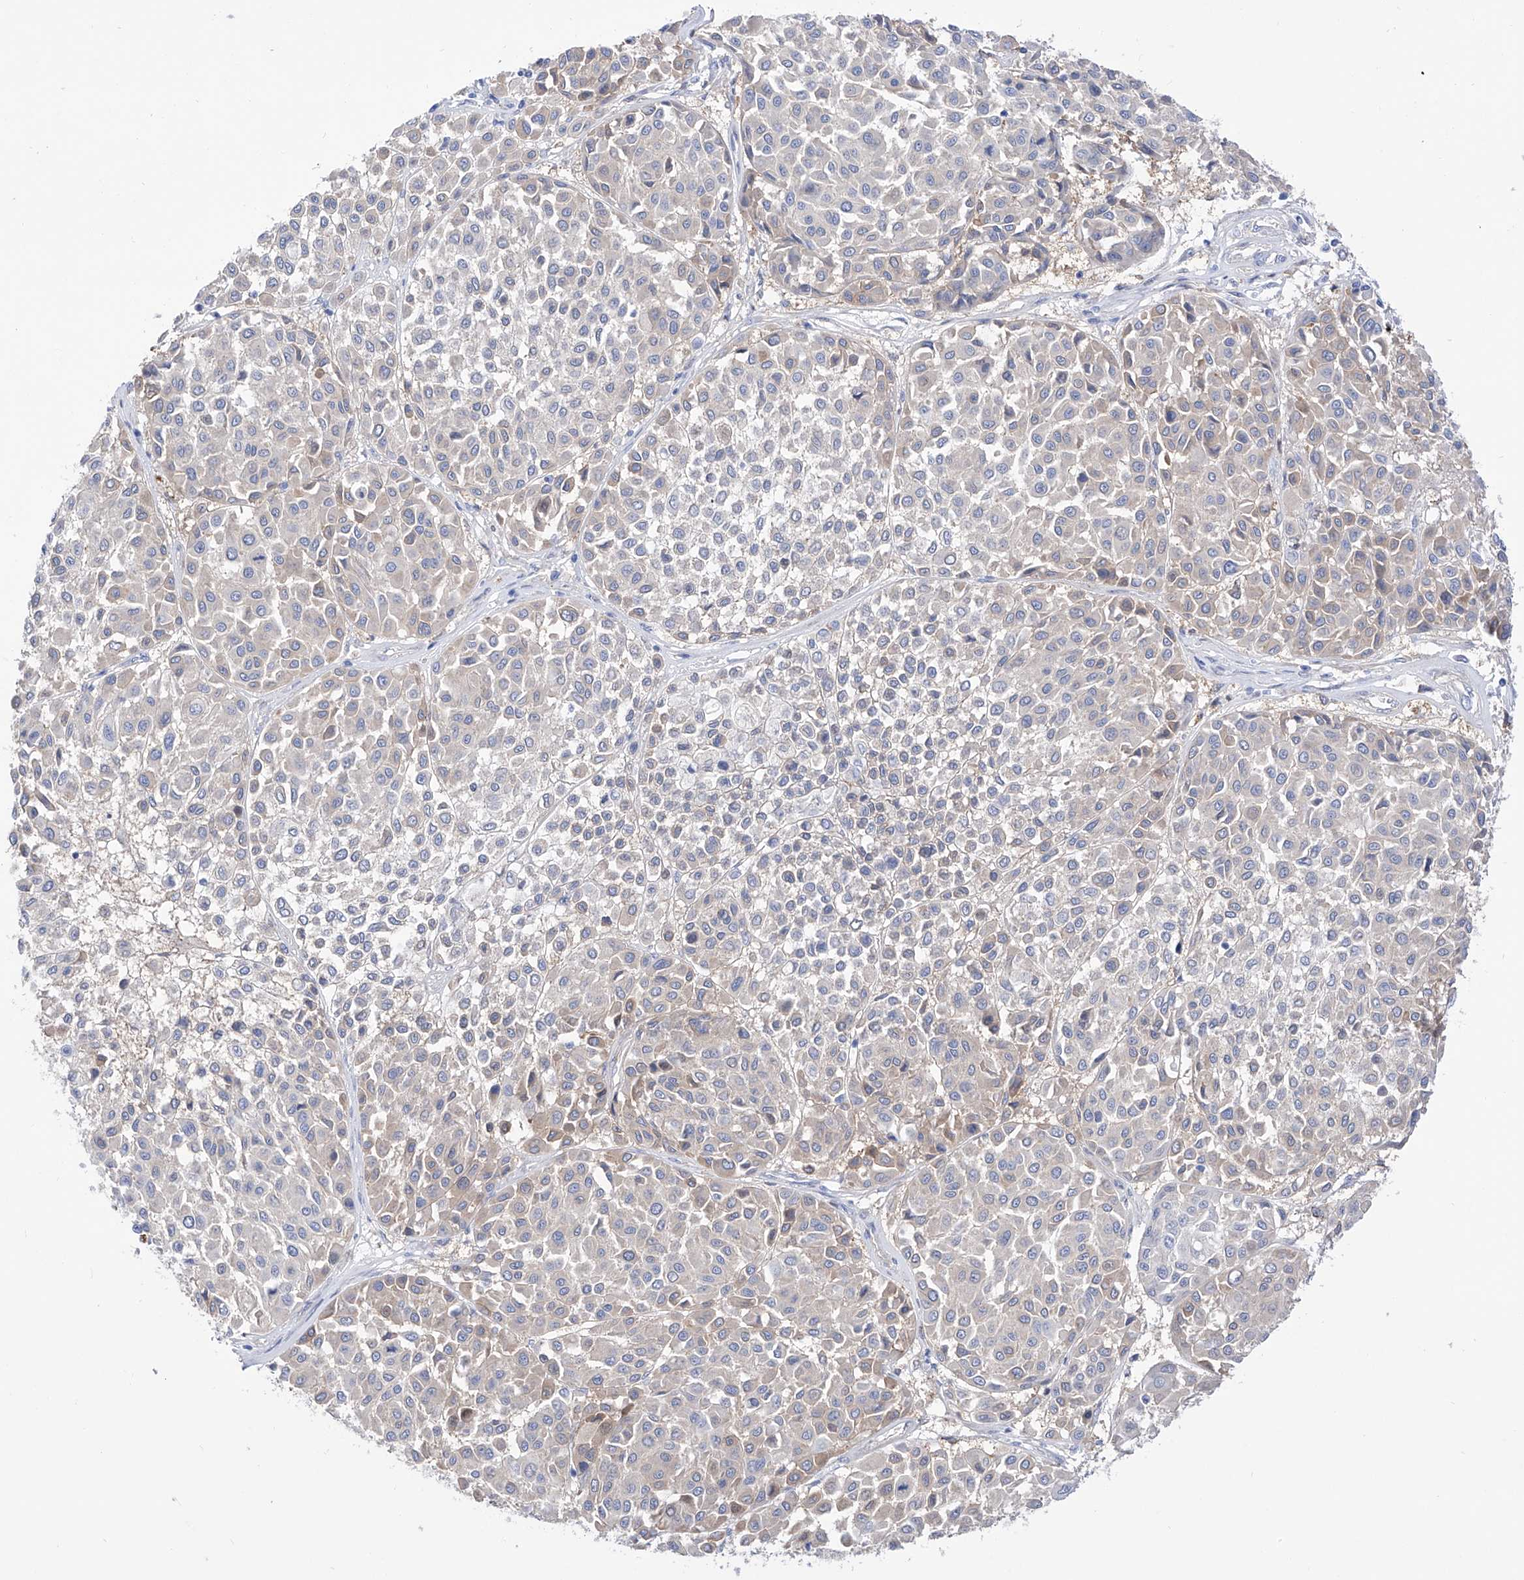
{"staining": {"intensity": "negative", "quantity": "none", "location": "none"}, "tissue": "melanoma", "cell_type": "Tumor cells", "image_type": "cancer", "snomed": [{"axis": "morphology", "description": "Malignant melanoma, Metastatic site"}, {"axis": "topography", "description": "Soft tissue"}], "caption": "Micrograph shows no significant protein staining in tumor cells of malignant melanoma (metastatic site).", "gene": "ZNF653", "patient": {"sex": "male", "age": 41}}